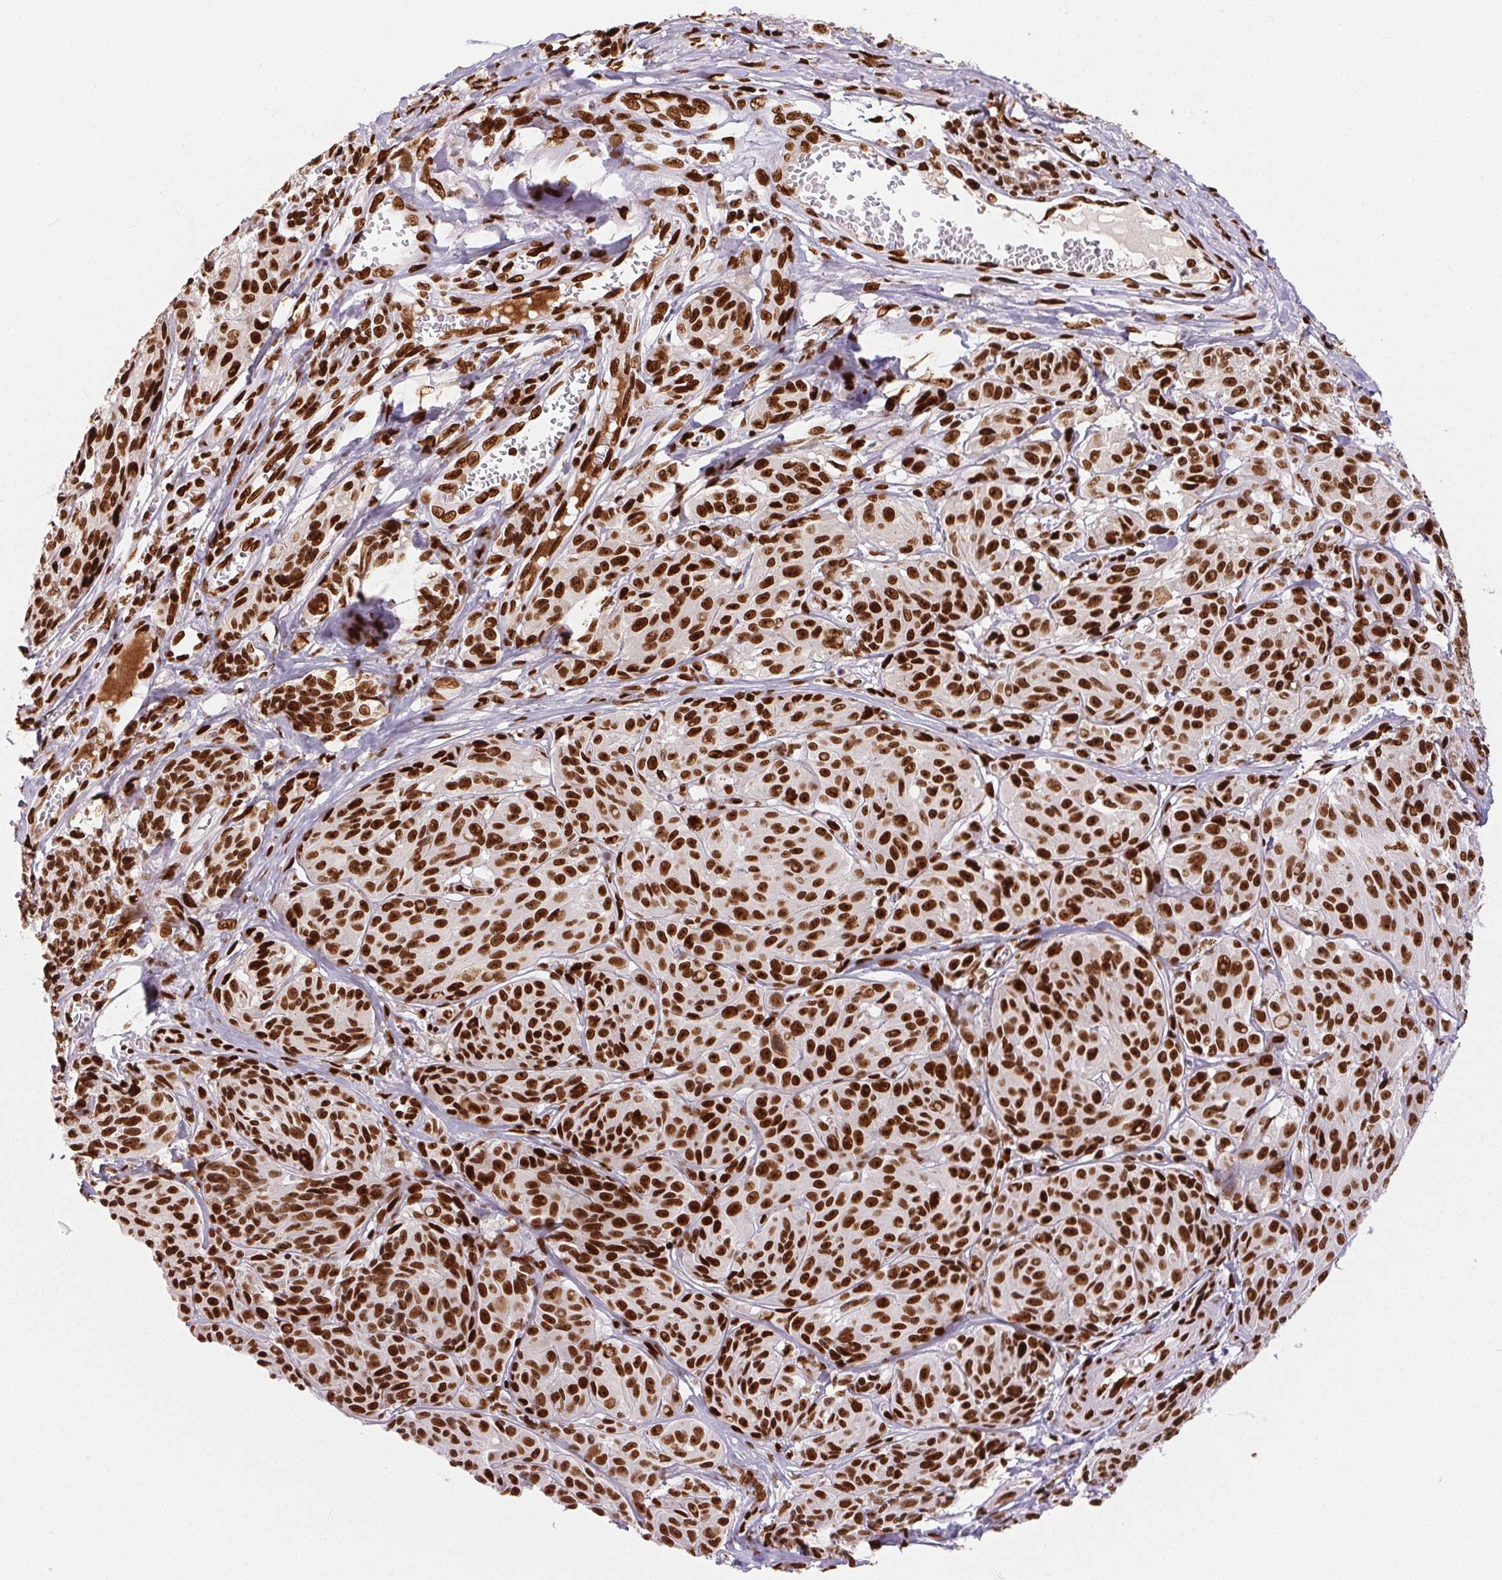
{"staining": {"intensity": "strong", "quantity": ">75%", "location": "nuclear"}, "tissue": "melanoma", "cell_type": "Tumor cells", "image_type": "cancer", "snomed": [{"axis": "morphology", "description": "Malignant melanoma, NOS"}, {"axis": "topography", "description": "Skin"}], "caption": "Melanoma tissue shows strong nuclear staining in approximately >75% of tumor cells, visualized by immunohistochemistry.", "gene": "ZNF80", "patient": {"sex": "male", "age": 91}}